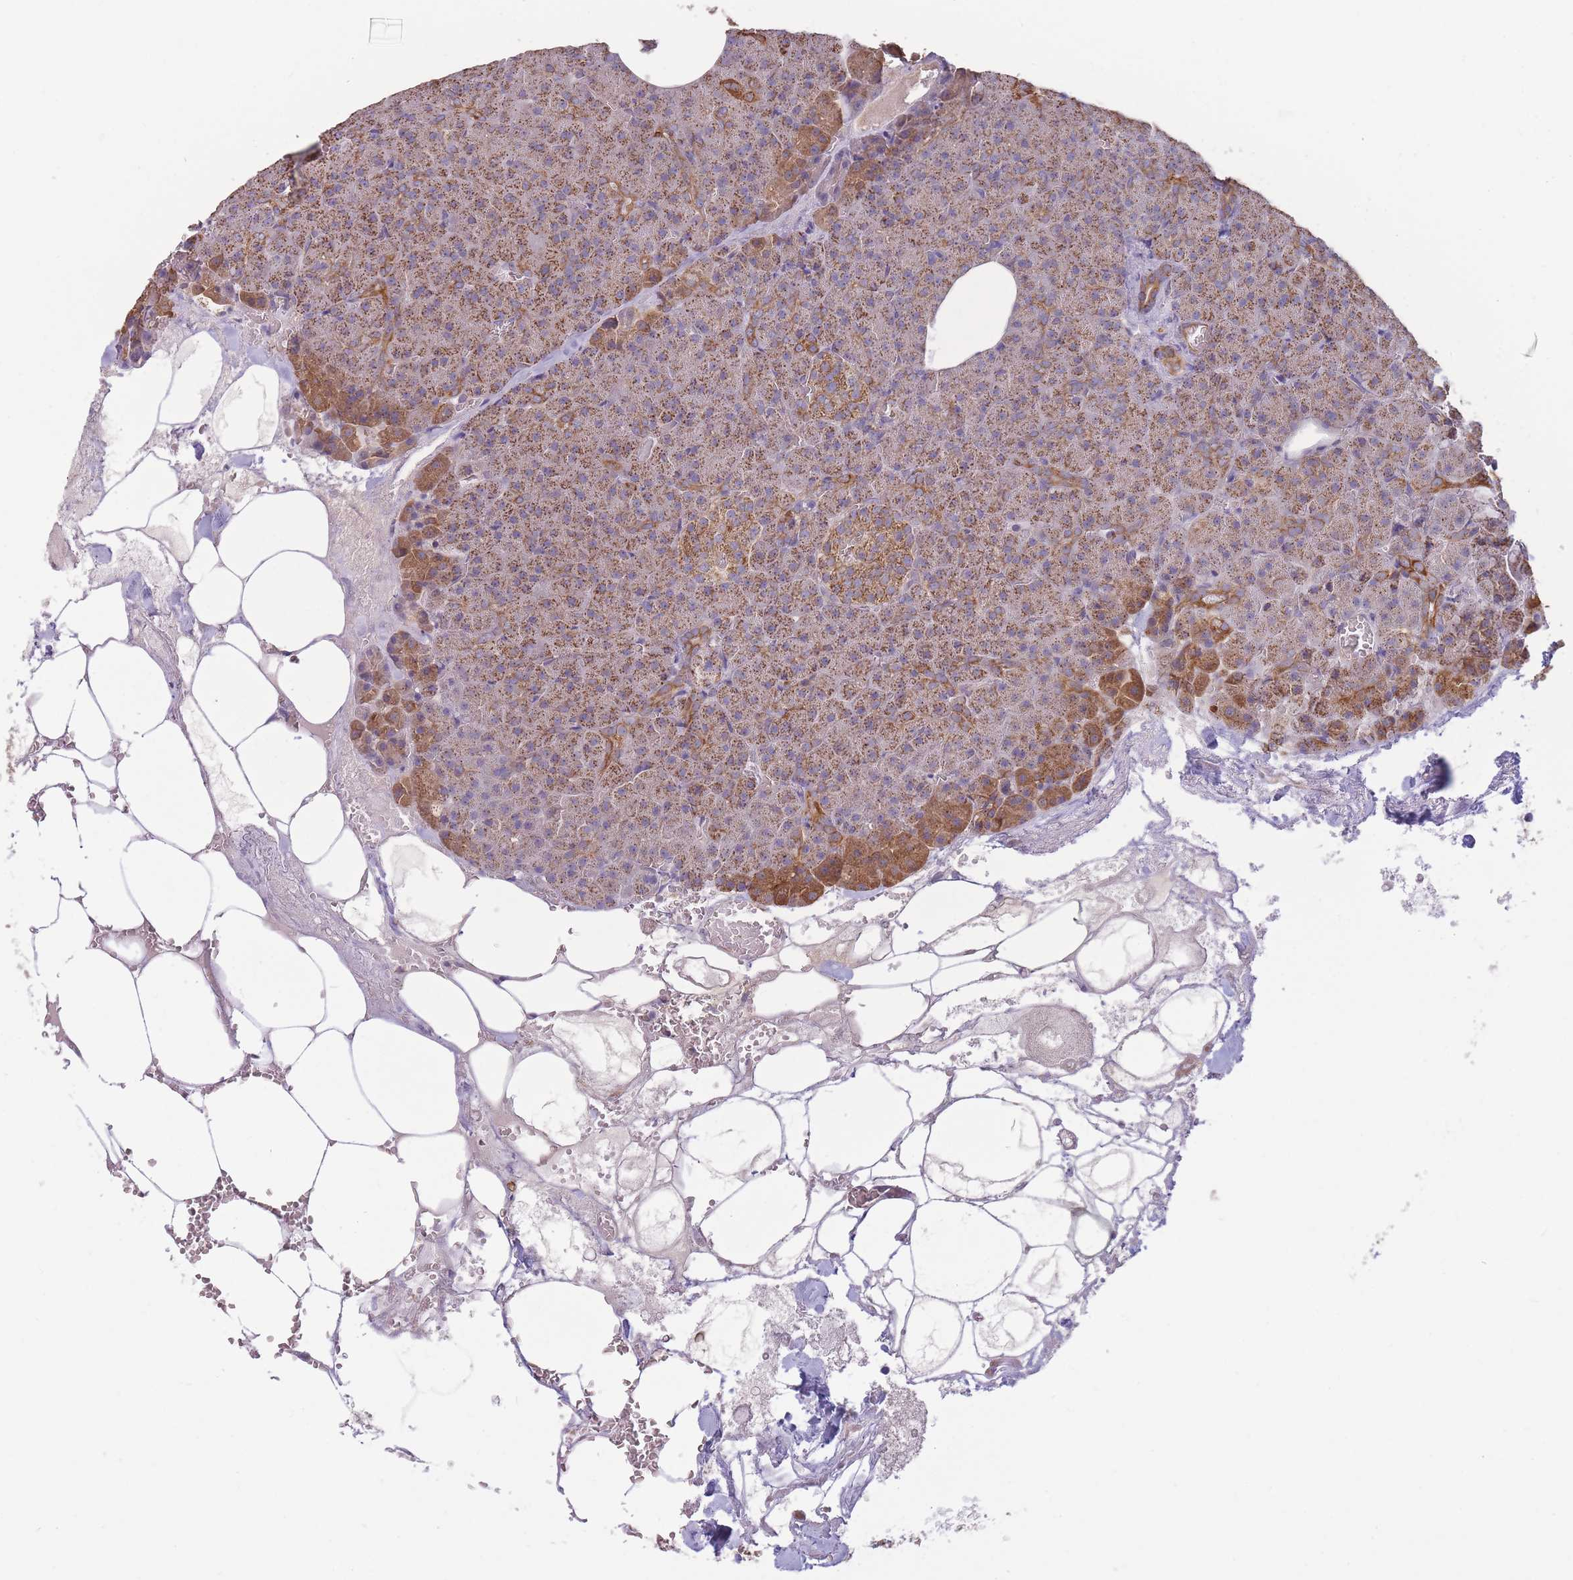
{"staining": {"intensity": "strong", "quantity": ">75%", "location": "cytoplasmic/membranous"}, "tissue": "pancreas", "cell_type": "Exocrine glandular cells", "image_type": "normal", "snomed": [{"axis": "morphology", "description": "Normal tissue, NOS"}, {"axis": "topography", "description": "Pancreas"}], "caption": "IHC (DAB) staining of normal pancreas reveals strong cytoplasmic/membranous protein staining in about >75% of exocrine glandular cells.", "gene": "KIF16B", "patient": {"sex": "female", "age": 74}}